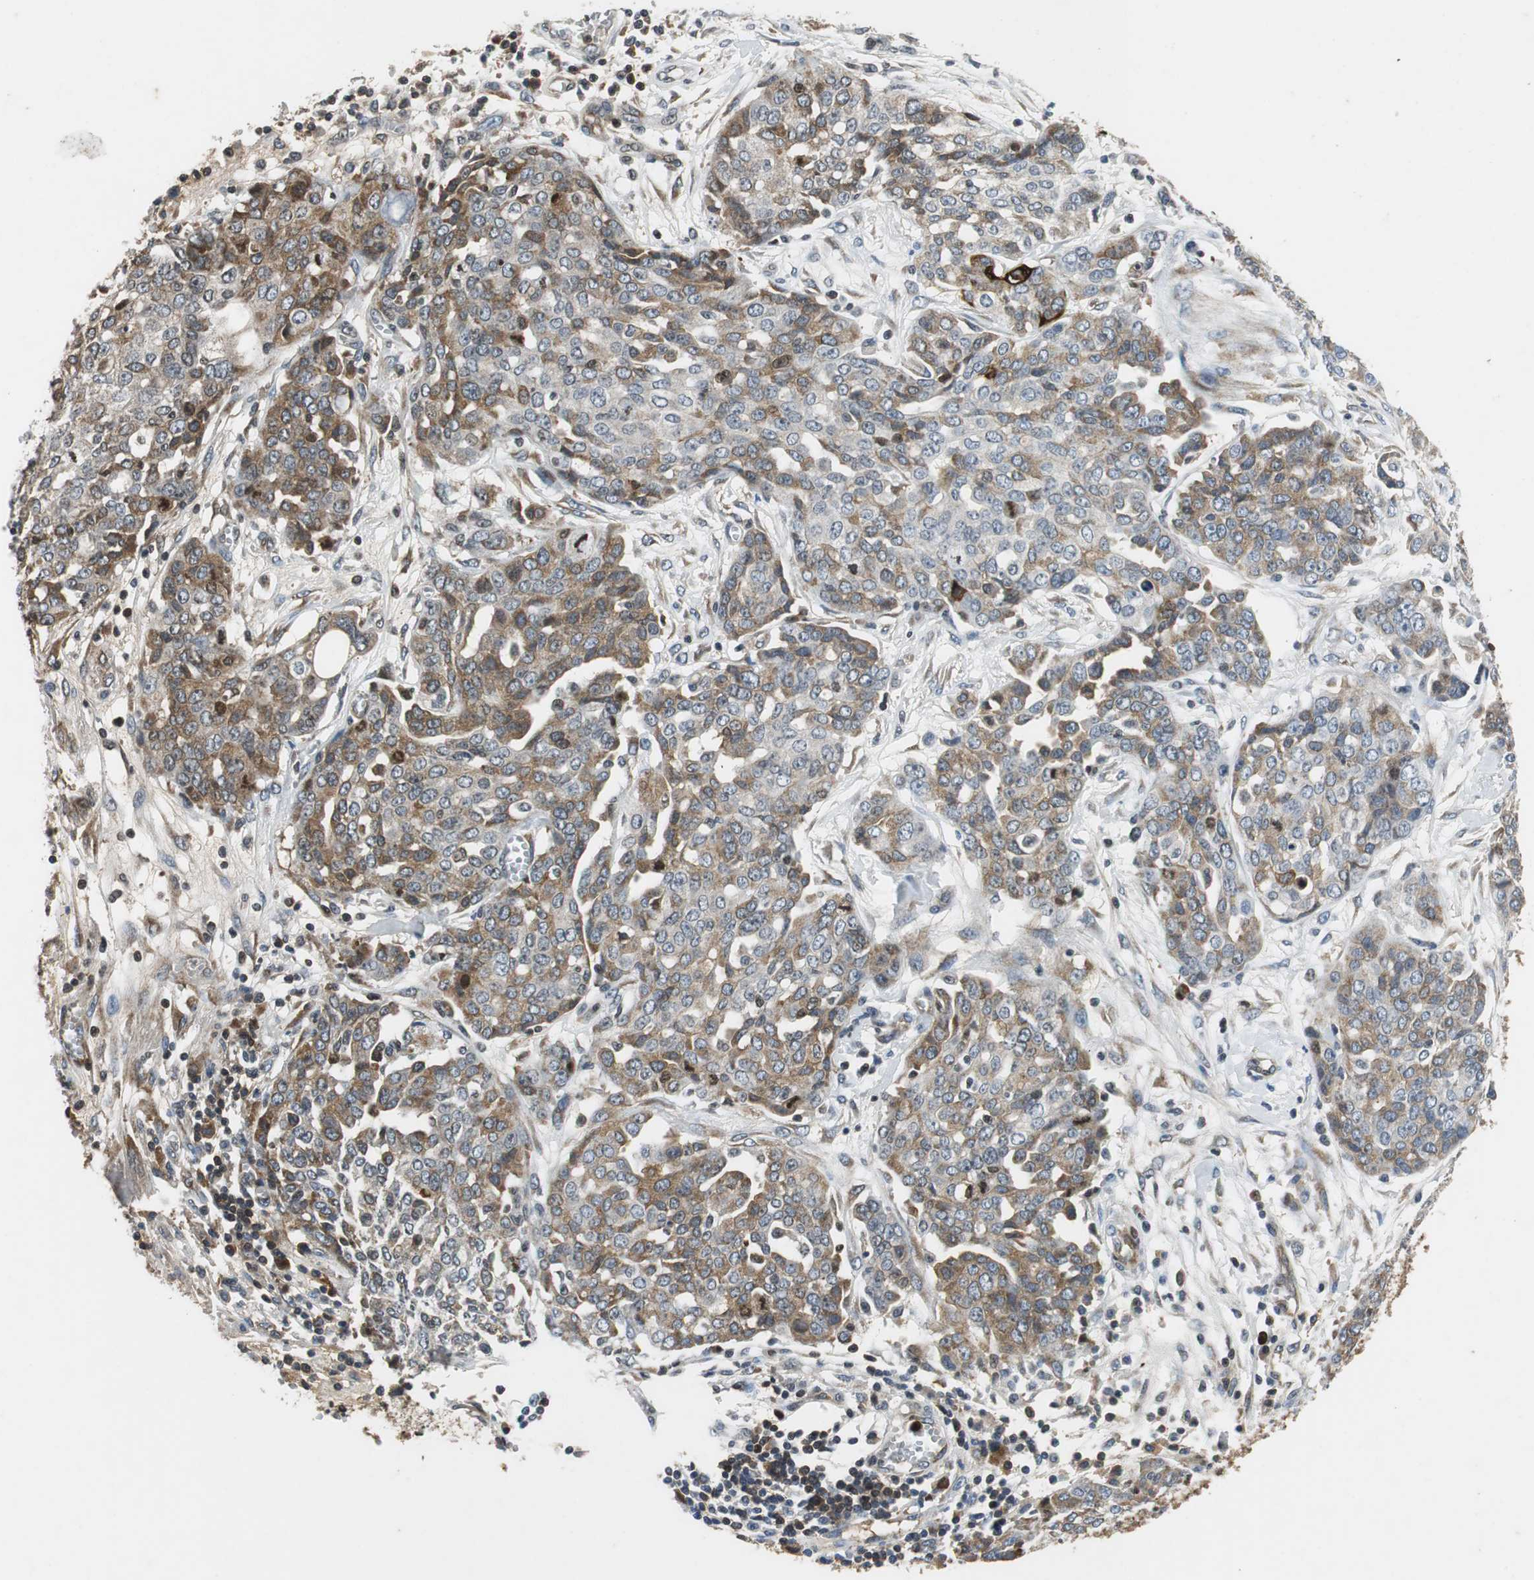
{"staining": {"intensity": "weak", "quantity": "25%-75%", "location": "cytoplasmic/membranous"}, "tissue": "ovarian cancer", "cell_type": "Tumor cells", "image_type": "cancer", "snomed": [{"axis": "morphology", "description": "Cystadenocarcinoma, serous, NOS"}, {"axis": "topography", "description": "Soft tissue"}, {"axis": "topography", "description": "Ovary"}], "caption": "Immunohistochemical staining of ovarian cancer (serous cystadenocarcinoma) shows weak cytoplasmic/membranous protein staining in approximately 25%-75% of tumor cells. (brown staining indicates protein expression, while blue staining denotes nuclei).", "gene": "ORM1", "patient": {"sex": "female", "age": 57}}